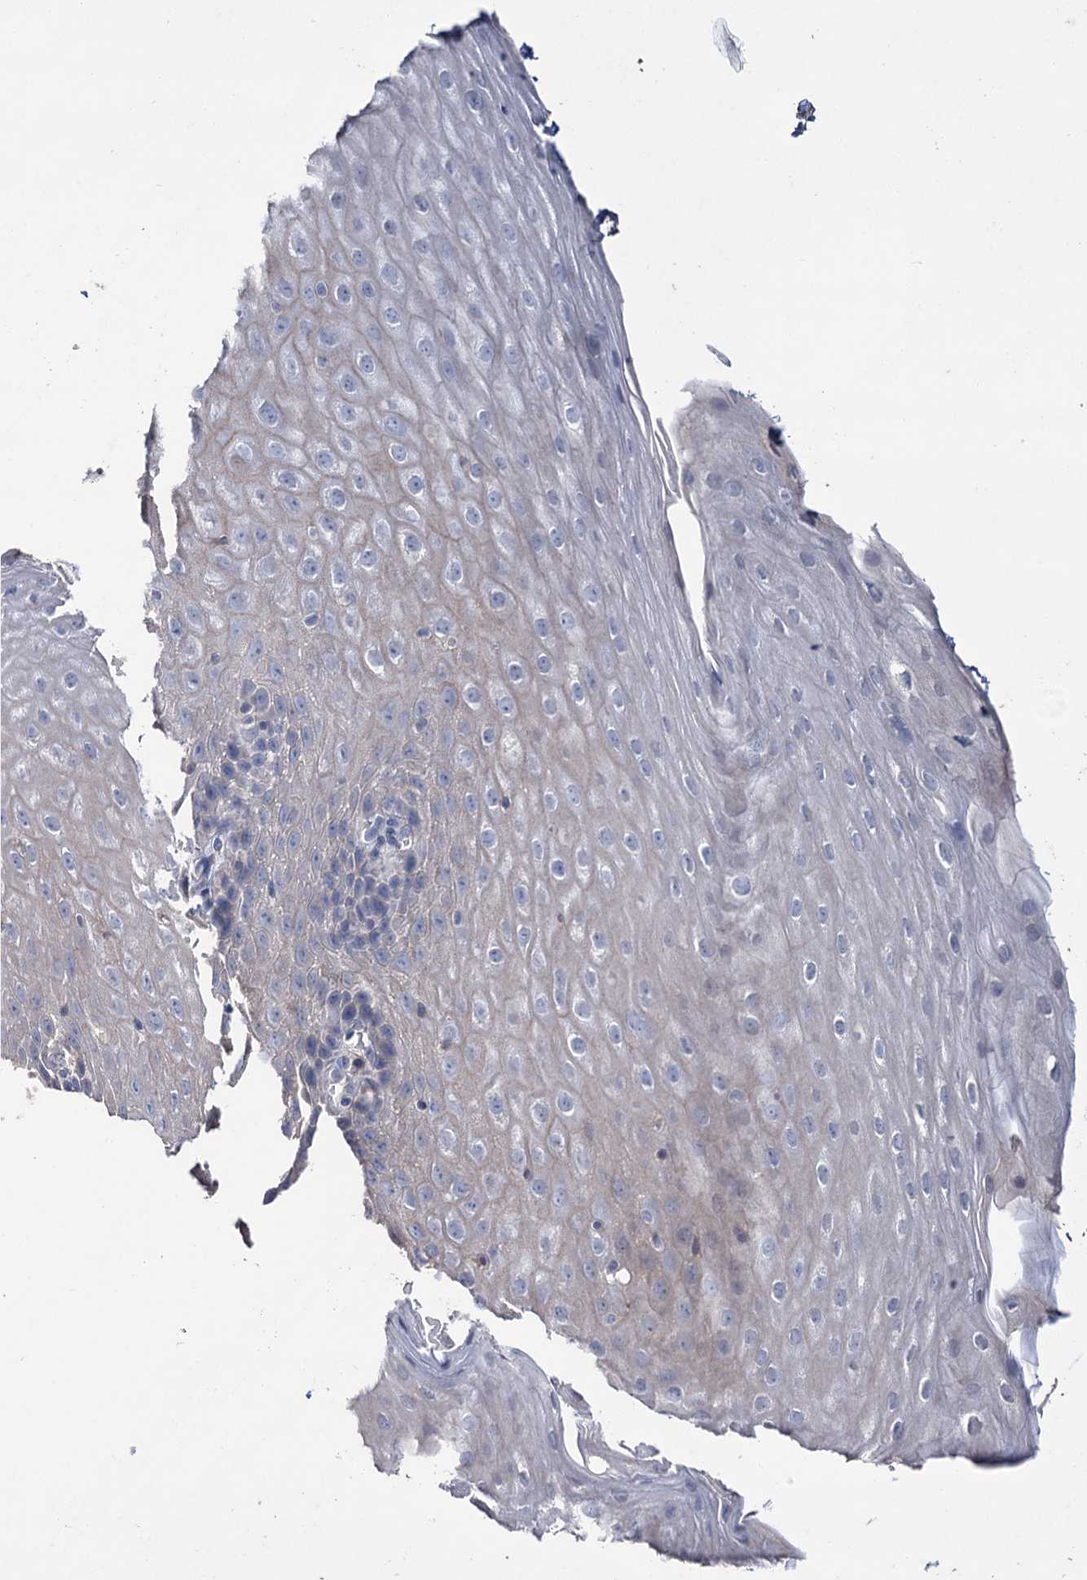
{"staining": {"intensity": "negative", "quantity": "none", "location": "none"}, "tissue": "esophagus", "cell_type": "Squamous epithelial cells", "image_type": "normal", "snomed": [{"axis": "morphology", "description": "Normal tissue, NOS"}, {"axis": "topography", "description": "Esophagus"}], "caption": "Protein analysis of benign esophagus displays no significant positivity in squamous epithelial cells. (DAB (3,3'-diaminobenzidine) immunohistochemistry (IHC) visualized using brightfield microscopy, high magnification).", "gene": "EPB41L5", "patient": {"sex": "female", "age": 61}}